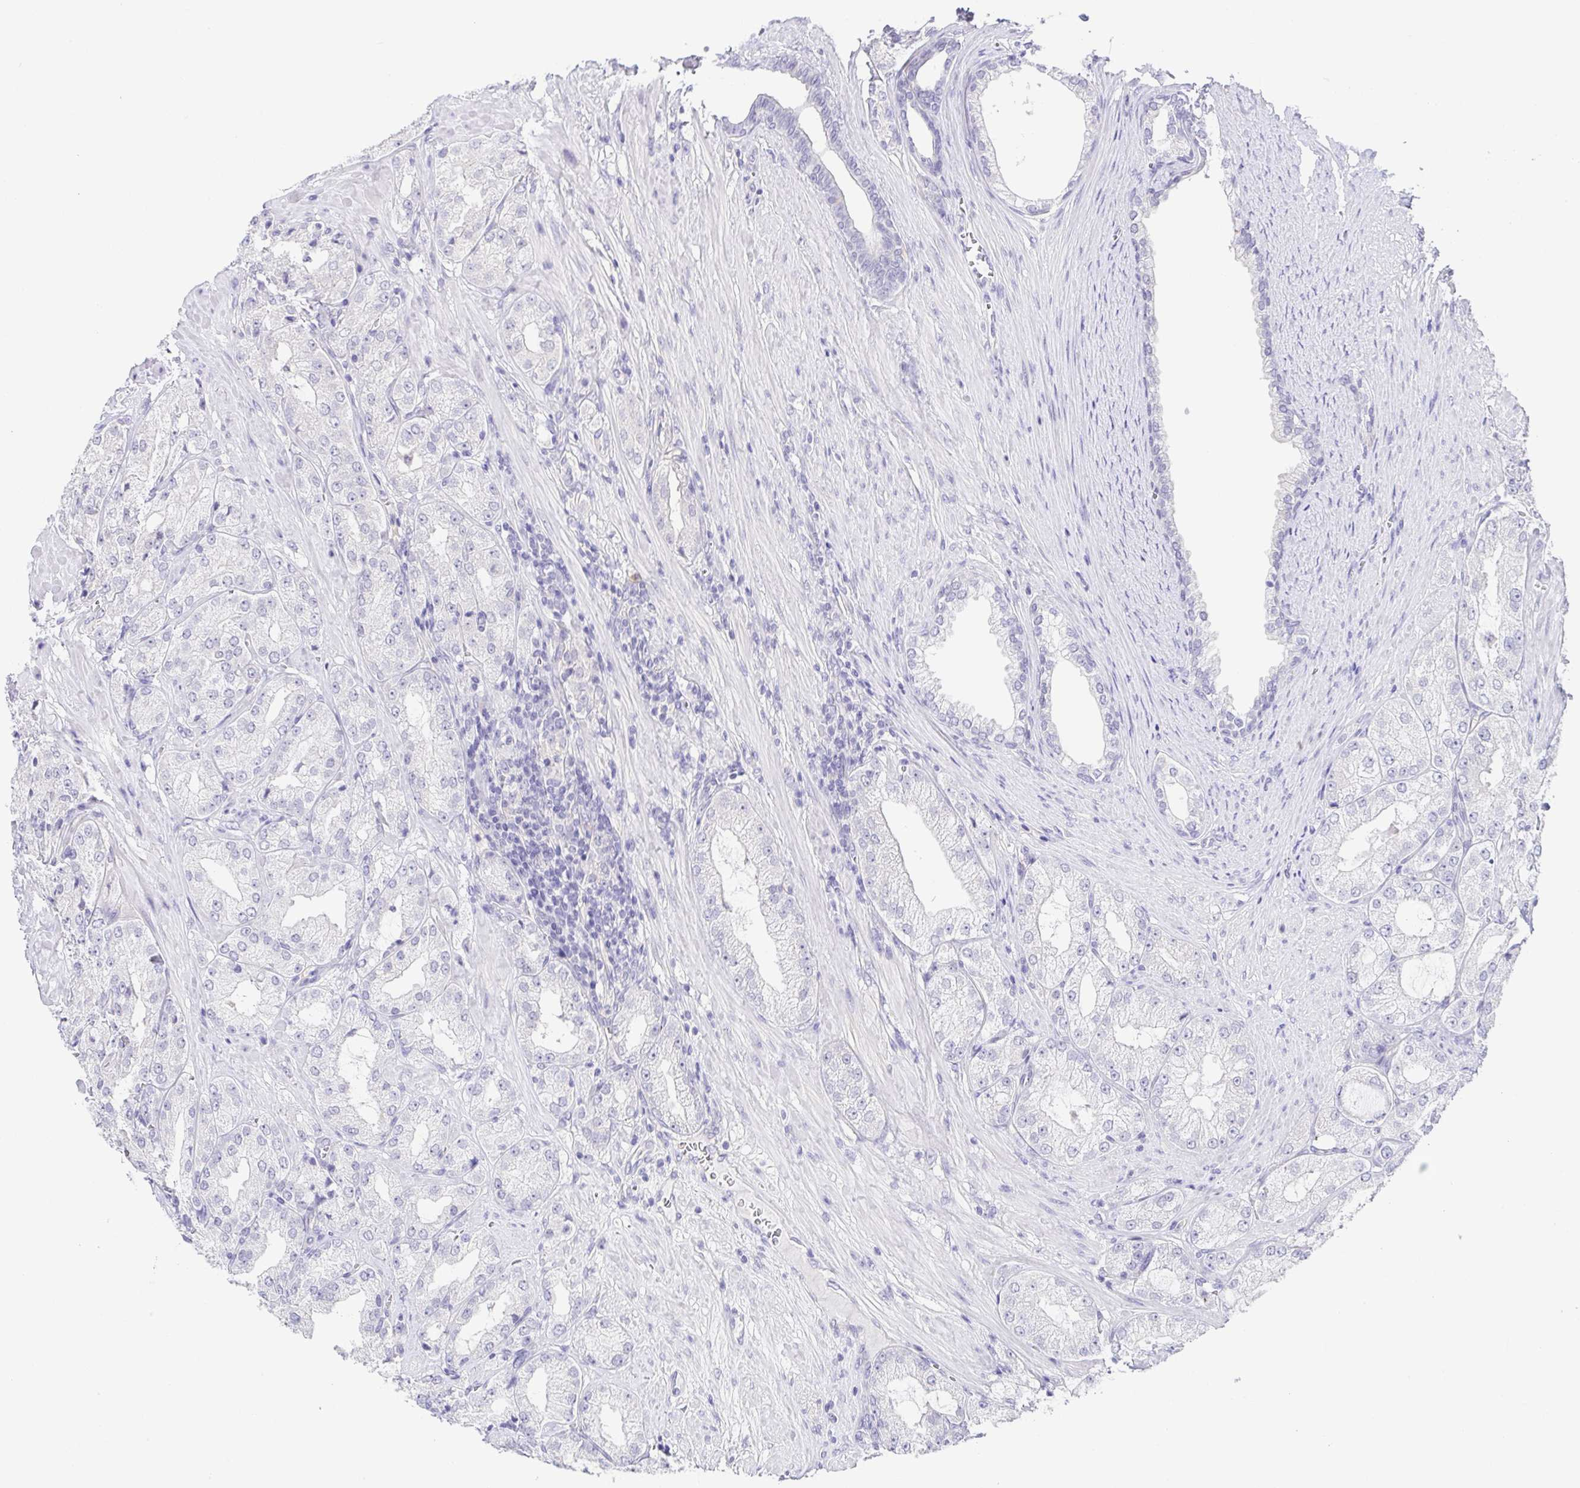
{"staining": {"intensity": "negative", "quantity": "none", "location": "none"}, "tissue": "prostate cancer", "cell_type": "Tumor cells", "image_type": "cancer", "snomed": [{"axis": "morphology", "description": "Adenocarcinoma, High grade"}, {"axis": "topography", "description": "Prostate"}], "caption": "A histopathology image of human high-grade adenocarcinoma (prostate) is negative for staining in tumor cells. (DAB (3,3'-diaminobenzidine) IHC with hematoxylin counter stain).", "gene": "KRTDAP", "patient": {"sex": "male", "age": 68}}